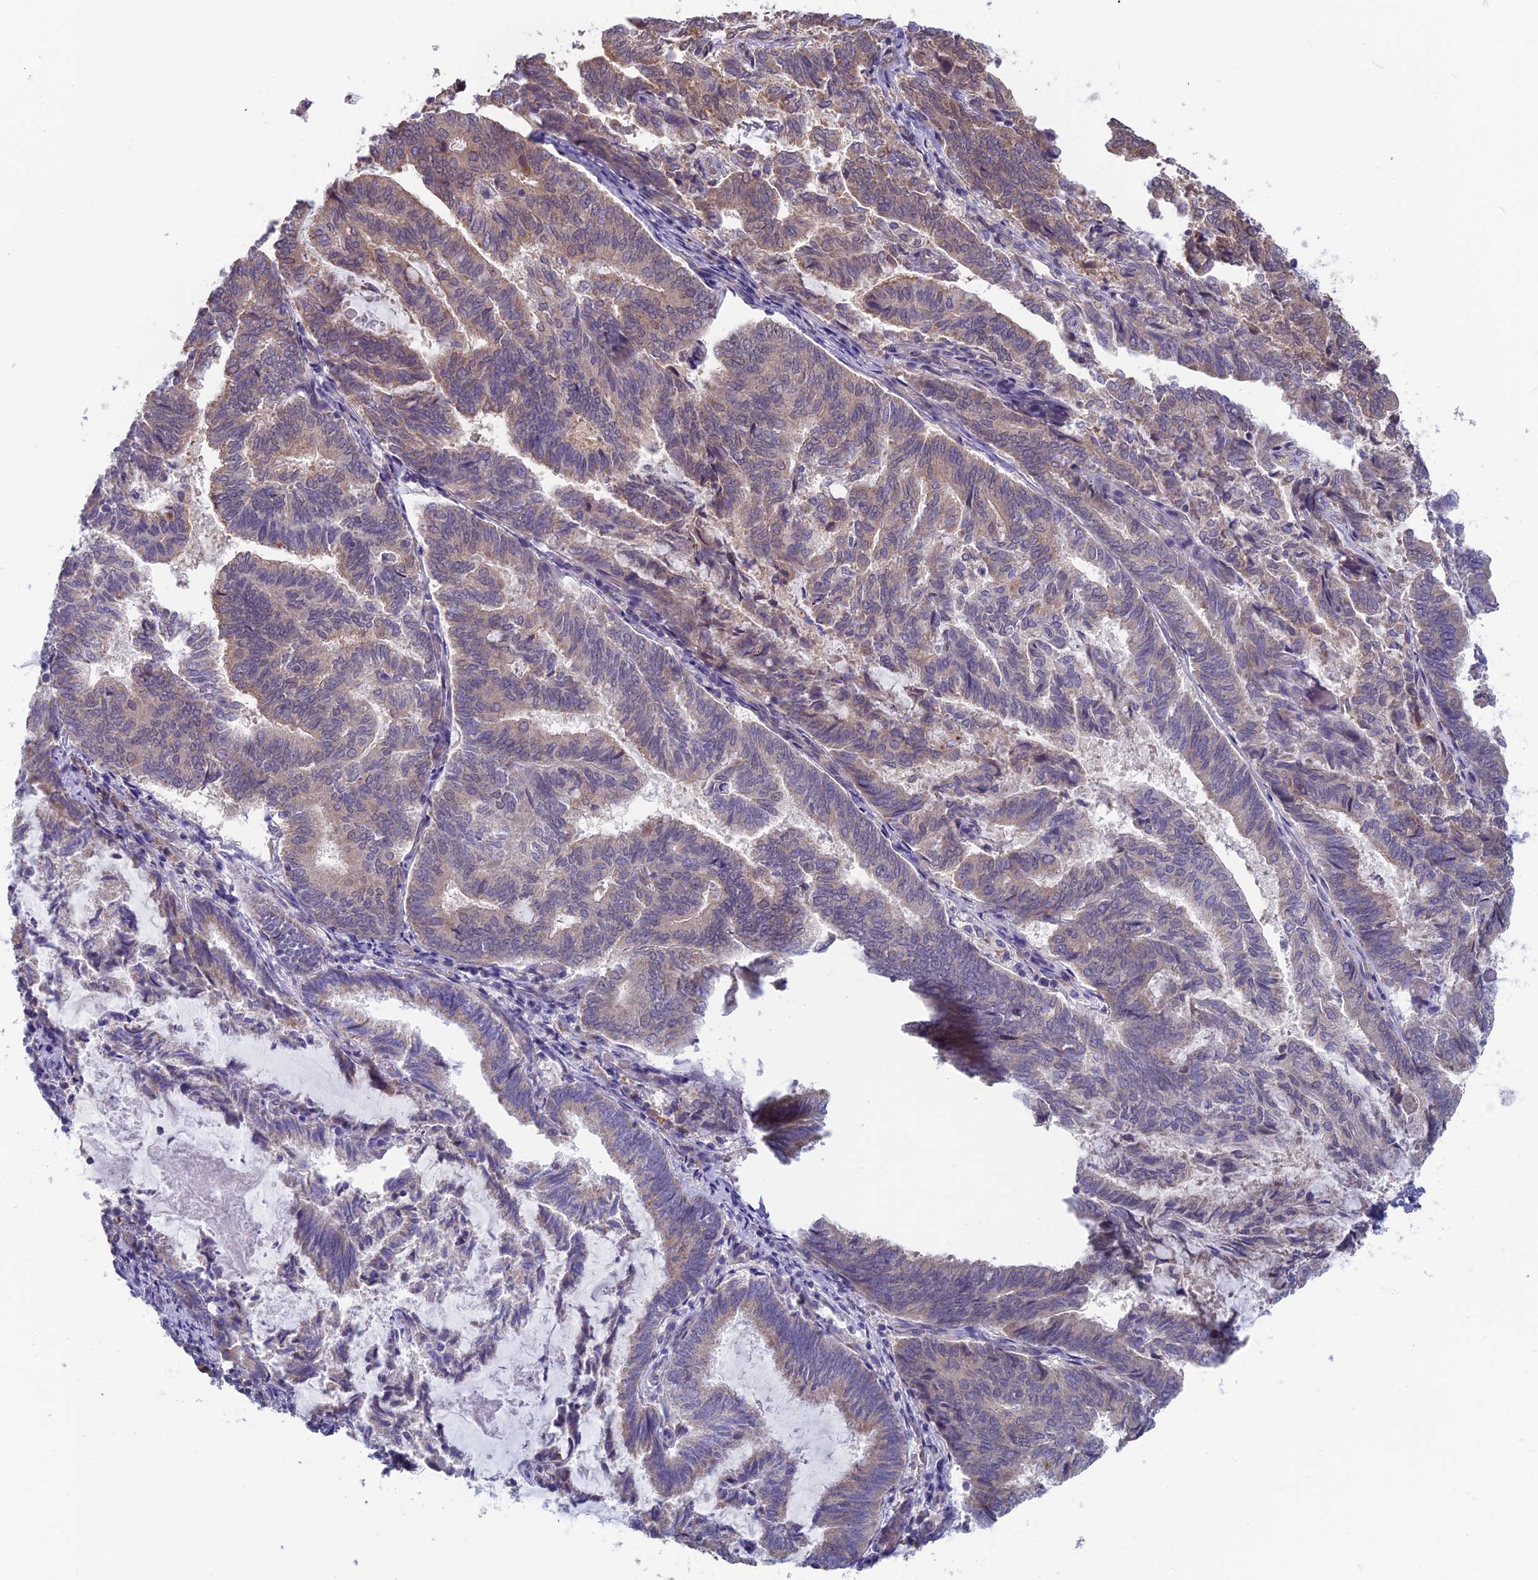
{"staining": {"intensity": "weak", "quantity": "25%-75%", "location": "cytoplasmic/membranous"}, "tissue": "endometrial cancer", "cell_type": "Tumor cells", "image_type": "cancer", "snomed": [{"axis": "morphology", "description": "Adenocarcinoma, NOS"}, {"axis": "topography", "description": "Endometrium"}], "caption": "Tumor cells show low levels of weak cytoplasmic/membranous expression in about 25%-75% of cells in human adenocarcinoma (endometrial).", "gene": "MRI1", "patient": {"sex": "female", "age": 80}}